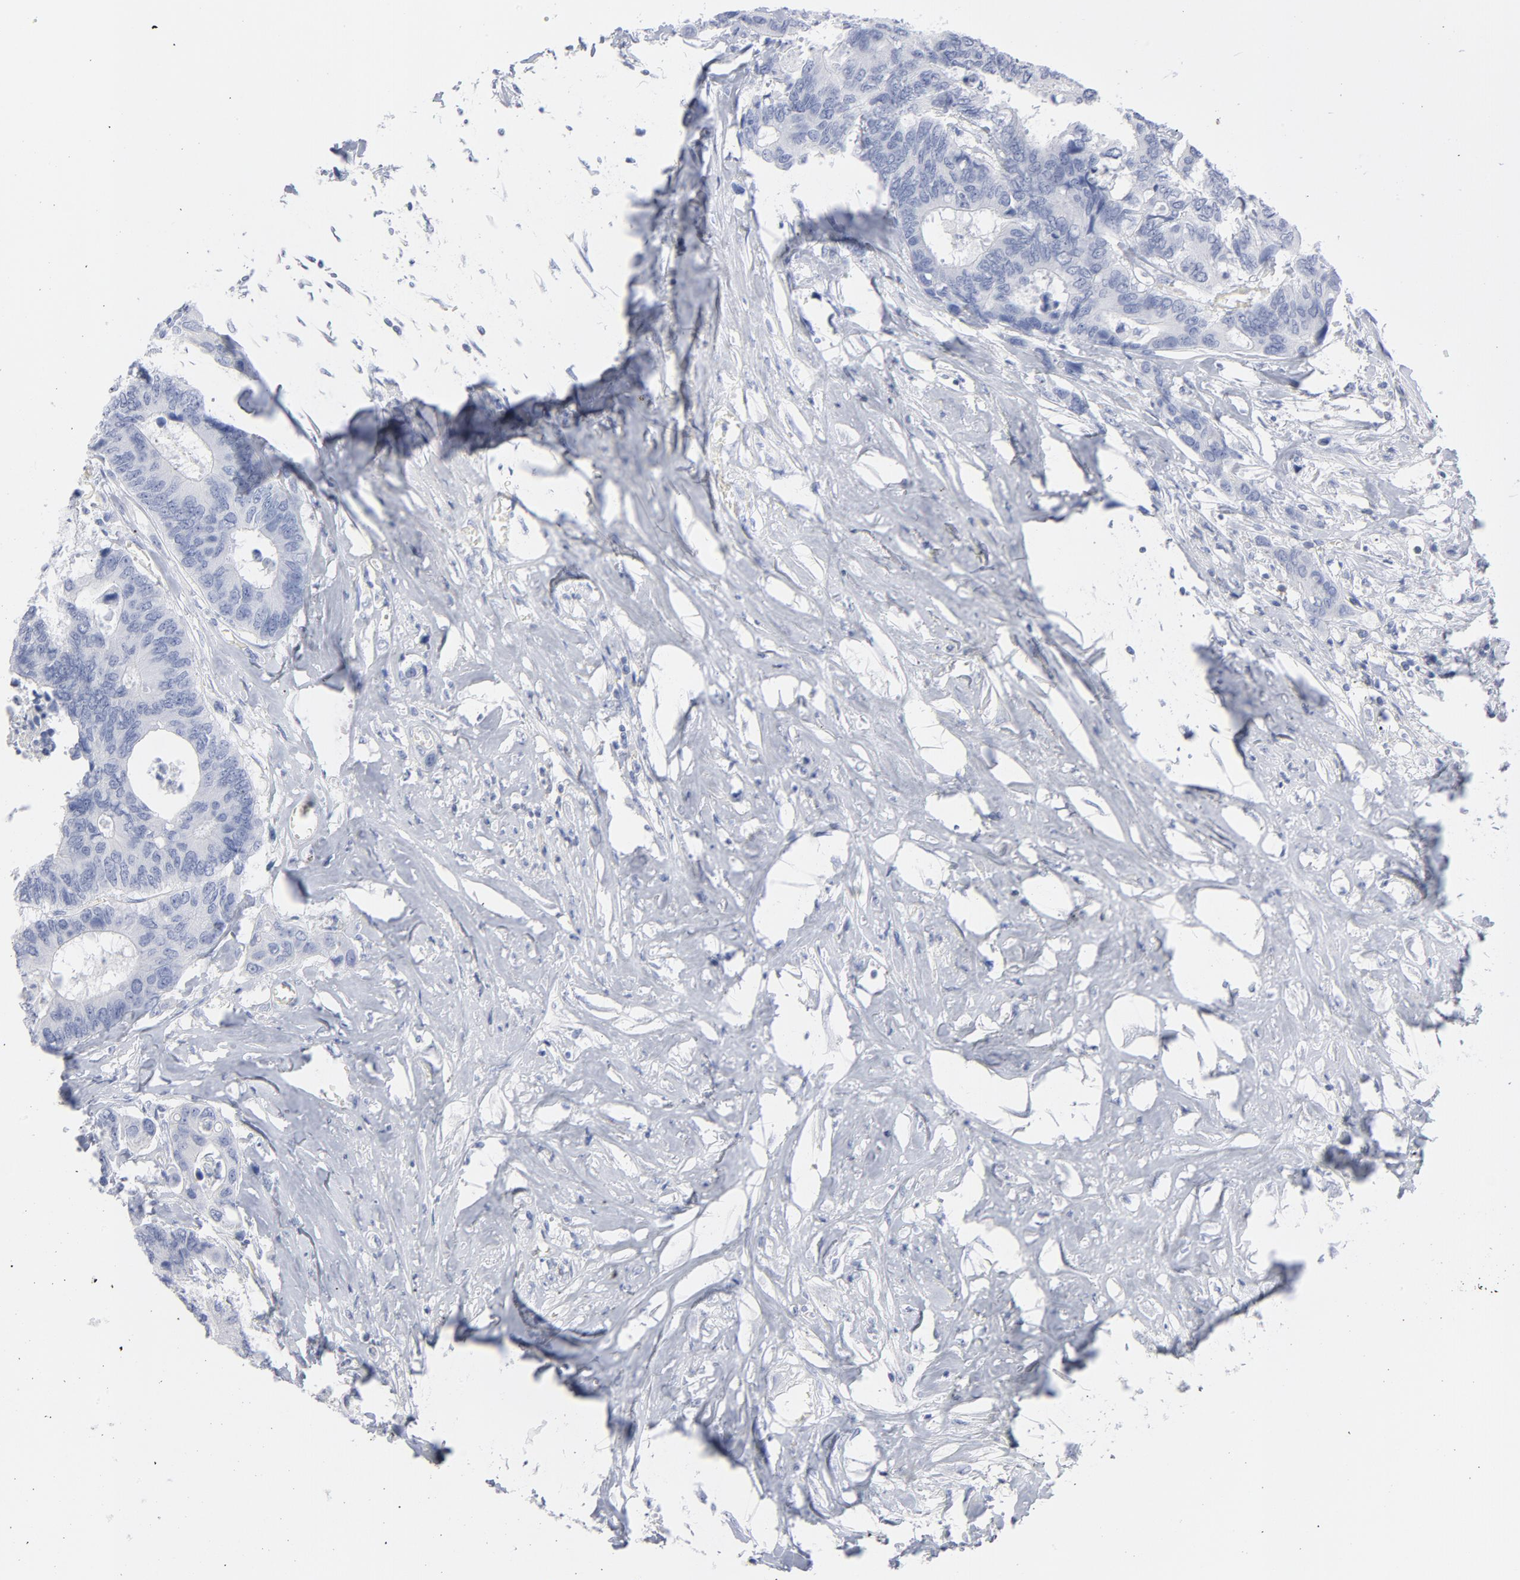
{"staining": {"intensity": "negative", "quantity": "none", "location": "none"}, "tissue": "colorectal cancer", "cell_type": "Tumor cells", "image_type": "cancer", "snomed": [{"axis": "morphology", "description": "Adenocarcinoma, NOS"}, {"axis": "topography", "description": "Rectum"}], "caption": "High magnification brightfield microscopy of colorectal cancer stained with DAB (3,3'-diaminobenzidine) (brown) and counterstained with hematoxylin (blue): tumor cells show no significant positivity. The staining was performed using DAB (3,3'-diaminobenzidine) to visualize the protein expression in brown, while the nuclei were stained in blue with hematoxylin (Magnification: 20x).", "gene": "P2RY8", "patient": {"sex": "male", "age": 55}}